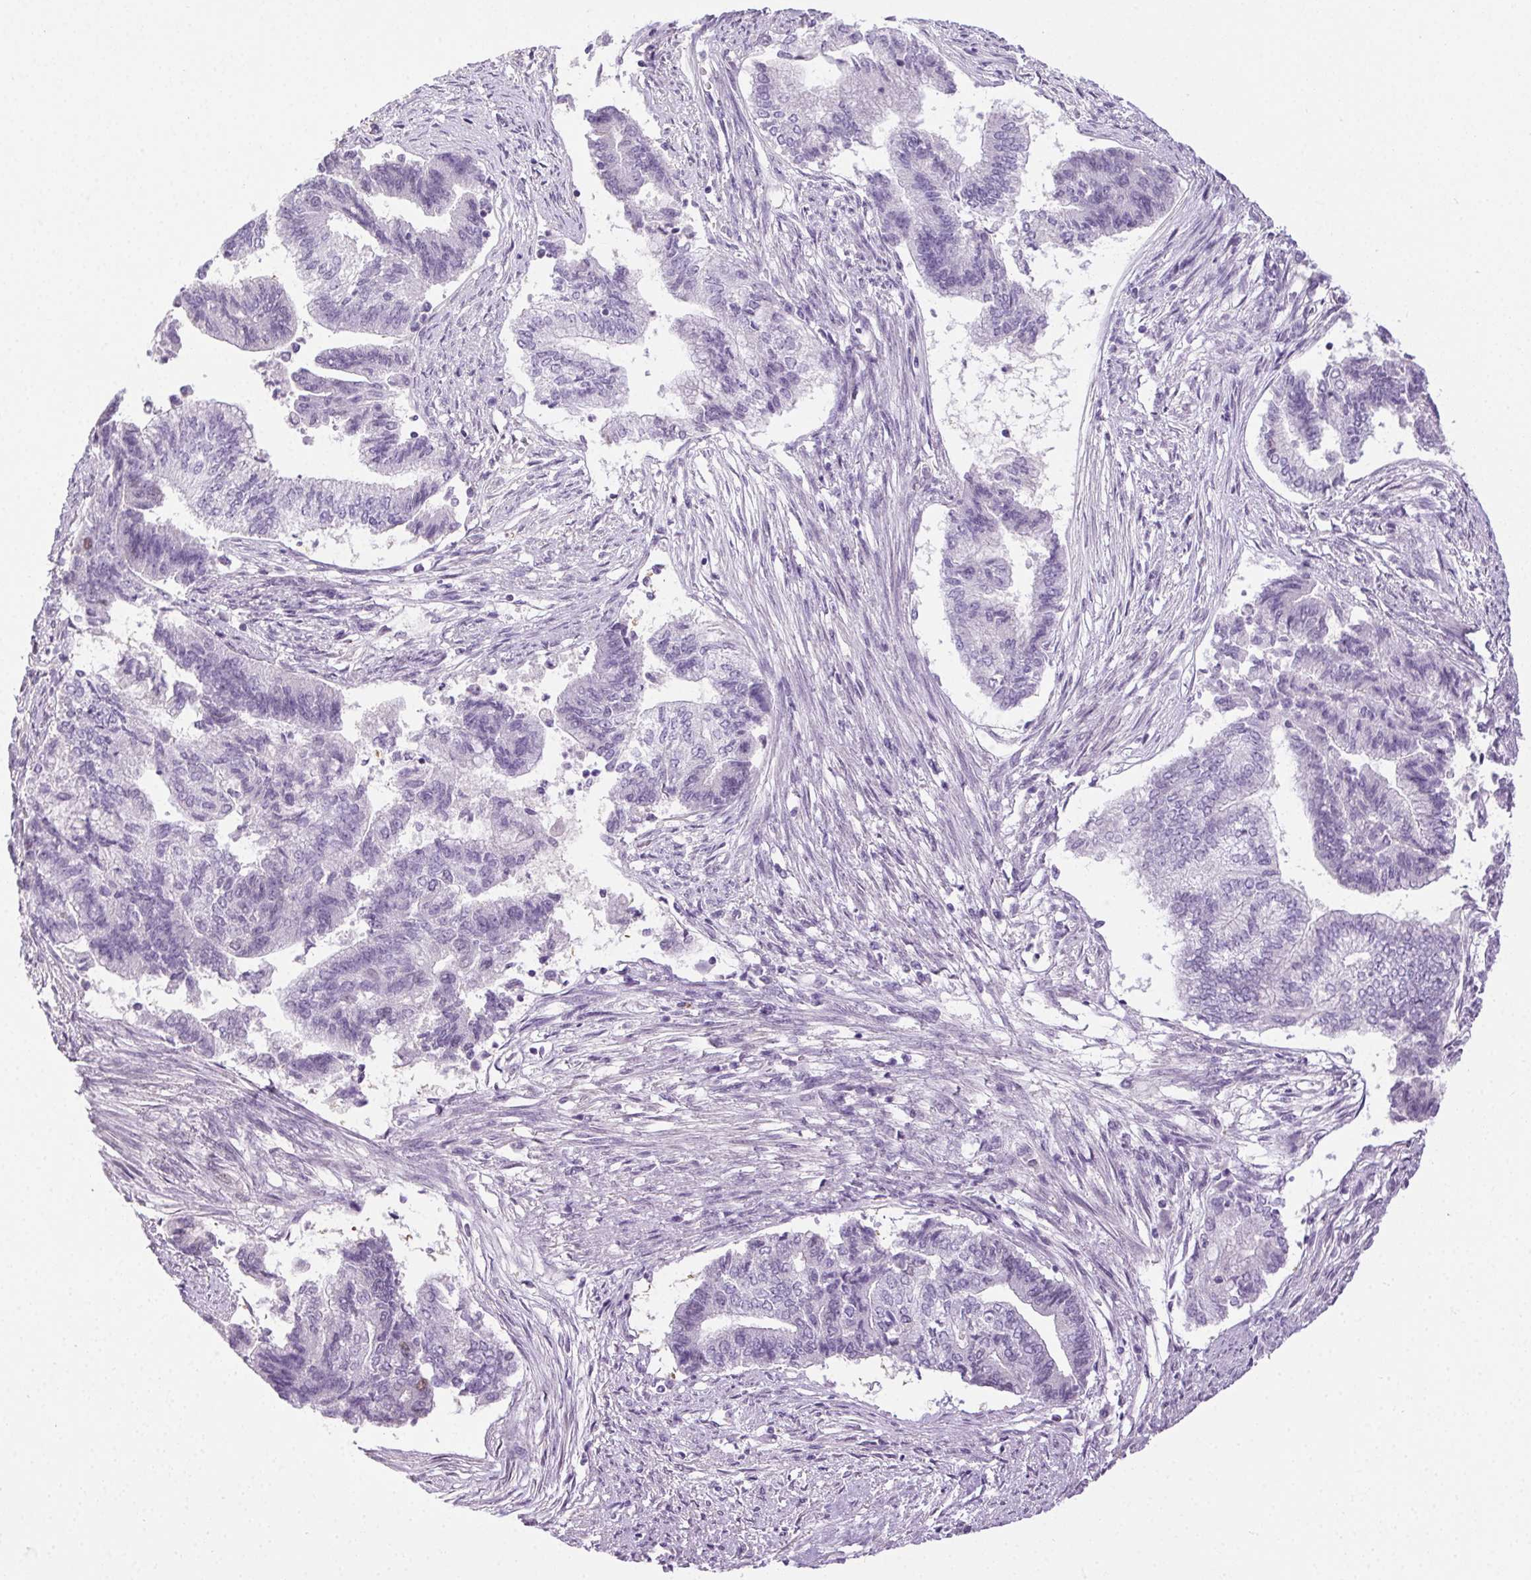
{"staining": {"intensity": "negative", "quantity": "none", "location": "none"}, "tissue": "endometrial cancer", "cell_type": "Tumor cells", "image_type": "cancer", "snomed": [{"axis": "morphology", "description": "Adenocarcinoma, NOS"}, {"axis": "topography", "description": "Endometrium"}], "caption": "Tumor cells show no significant protein staining in adenocarcinoma (endometrial).", "gene": "SYCE2", "patient": {"sex": "female", "age": 65}}